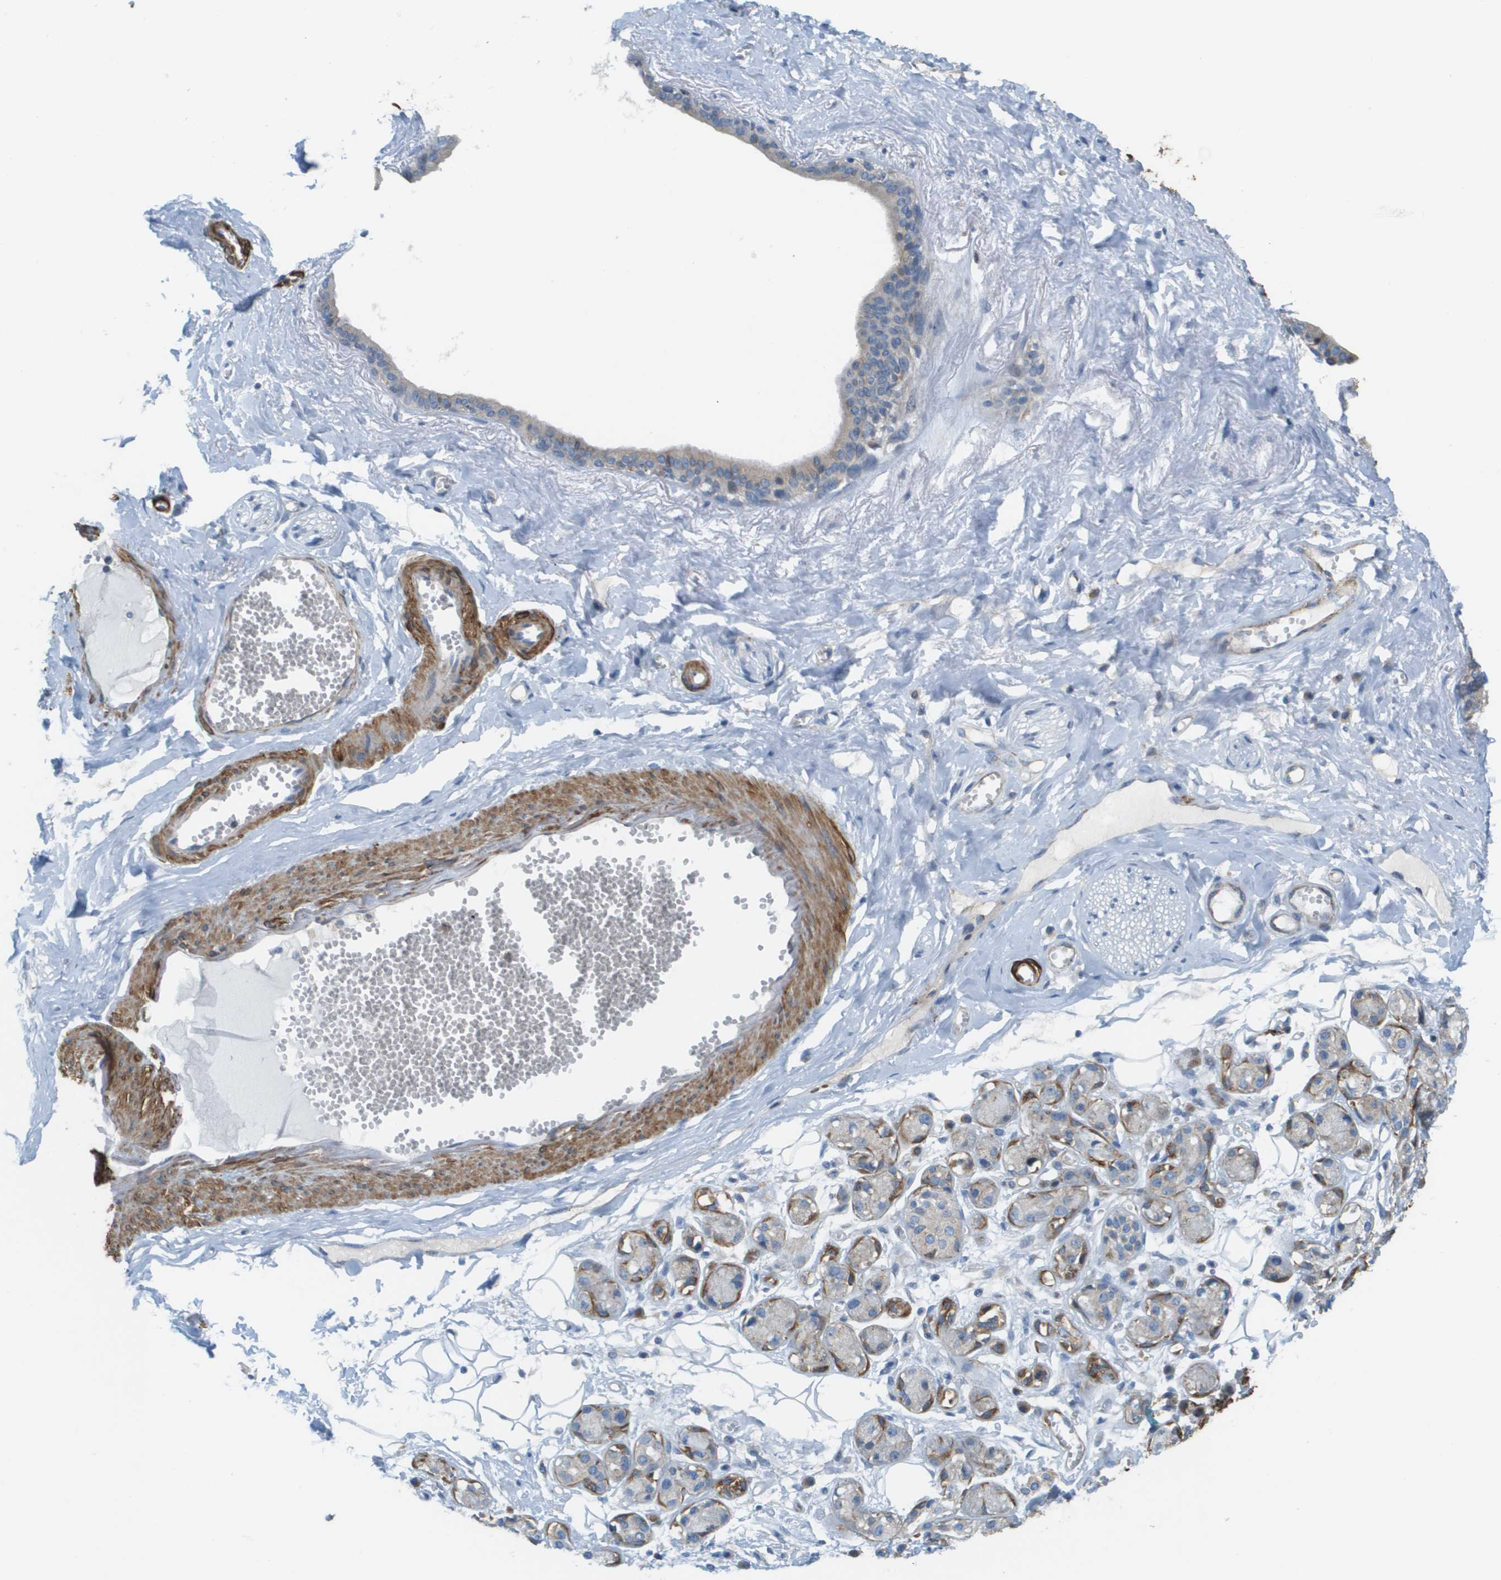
{"staining": {"intensity": "negative", "quantity": "none", "location": "none"}, "tissue": "adipose tissue", "cell_type": "Adipocytes", "image_type": "normal", "snomed": [{"axis": "morphology", "description": "Normal tissue, NOS"}, {"axis": "morphology", "description": "Inflammation, NOS"}, {"axis": "topography", "description": "Salivary gland"}, {"axis": "topography", "description": "Peripheral nerve tissue"}], "caption": "An immunohistochemistry micrograph of normal adipose tissue is shown. There is no staining in adipocytes of adipose tissue.", "gene": "MYH11", "patient": {"sex": "female", "age": 75}}